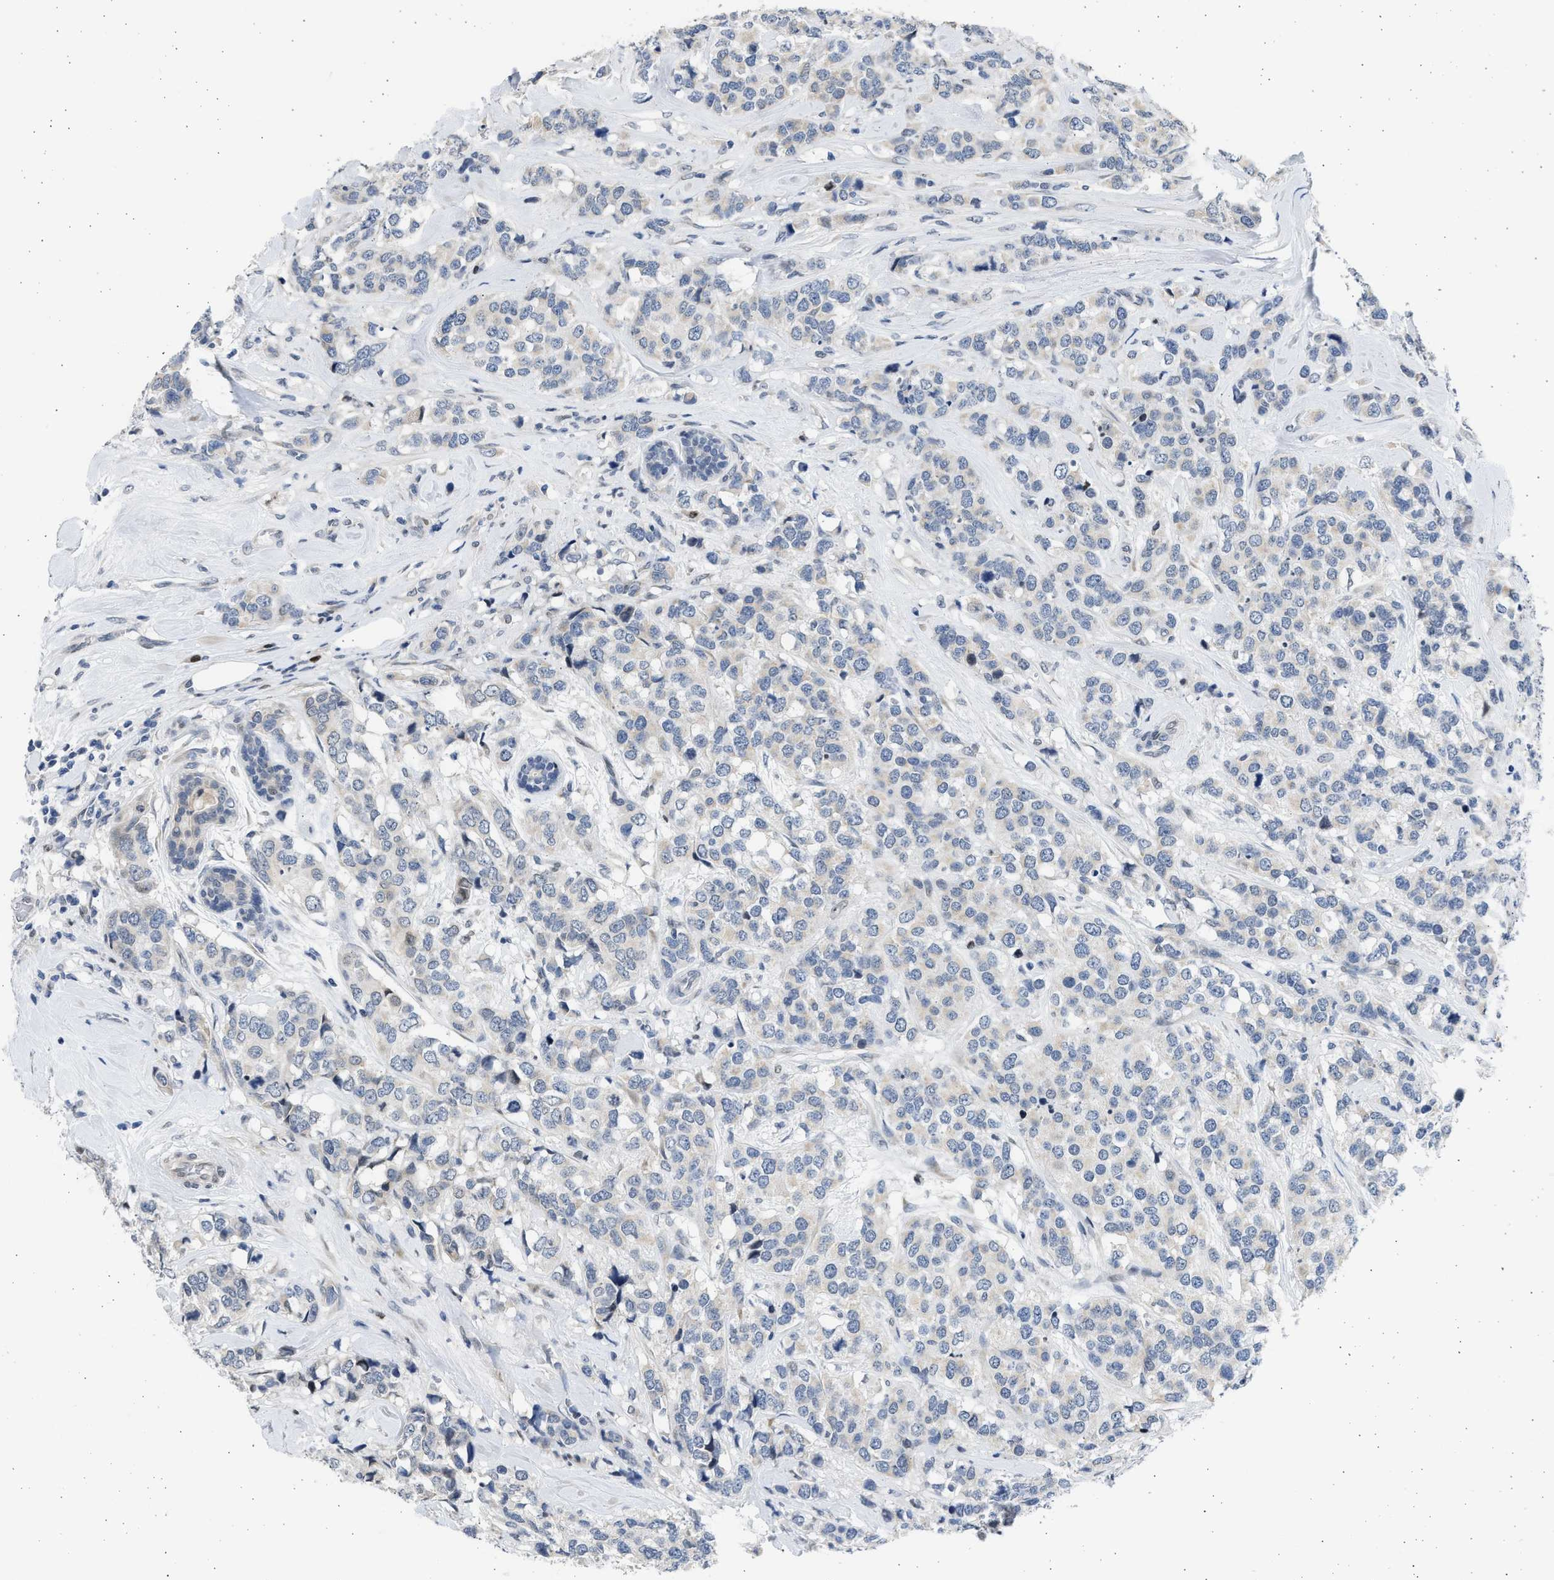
{"staining": {"intensity": "weak", "quantity": "<25%", "location": "cytoplasmic/membranous"}, "tissue": "breast cancer", "cell_type": "Tumor cells", "image_type": "cancer", "snomed": [{"axis": "morphology", "description": "Lobular carcinoma"}, {"axis": "topography", "description": "Breast"}], "caption": "Tumor cells are negative for protein expression in human breast lobular carcinoma.", "gene": "HMGN3", "patient": {"sex": "female", "age": 59}}